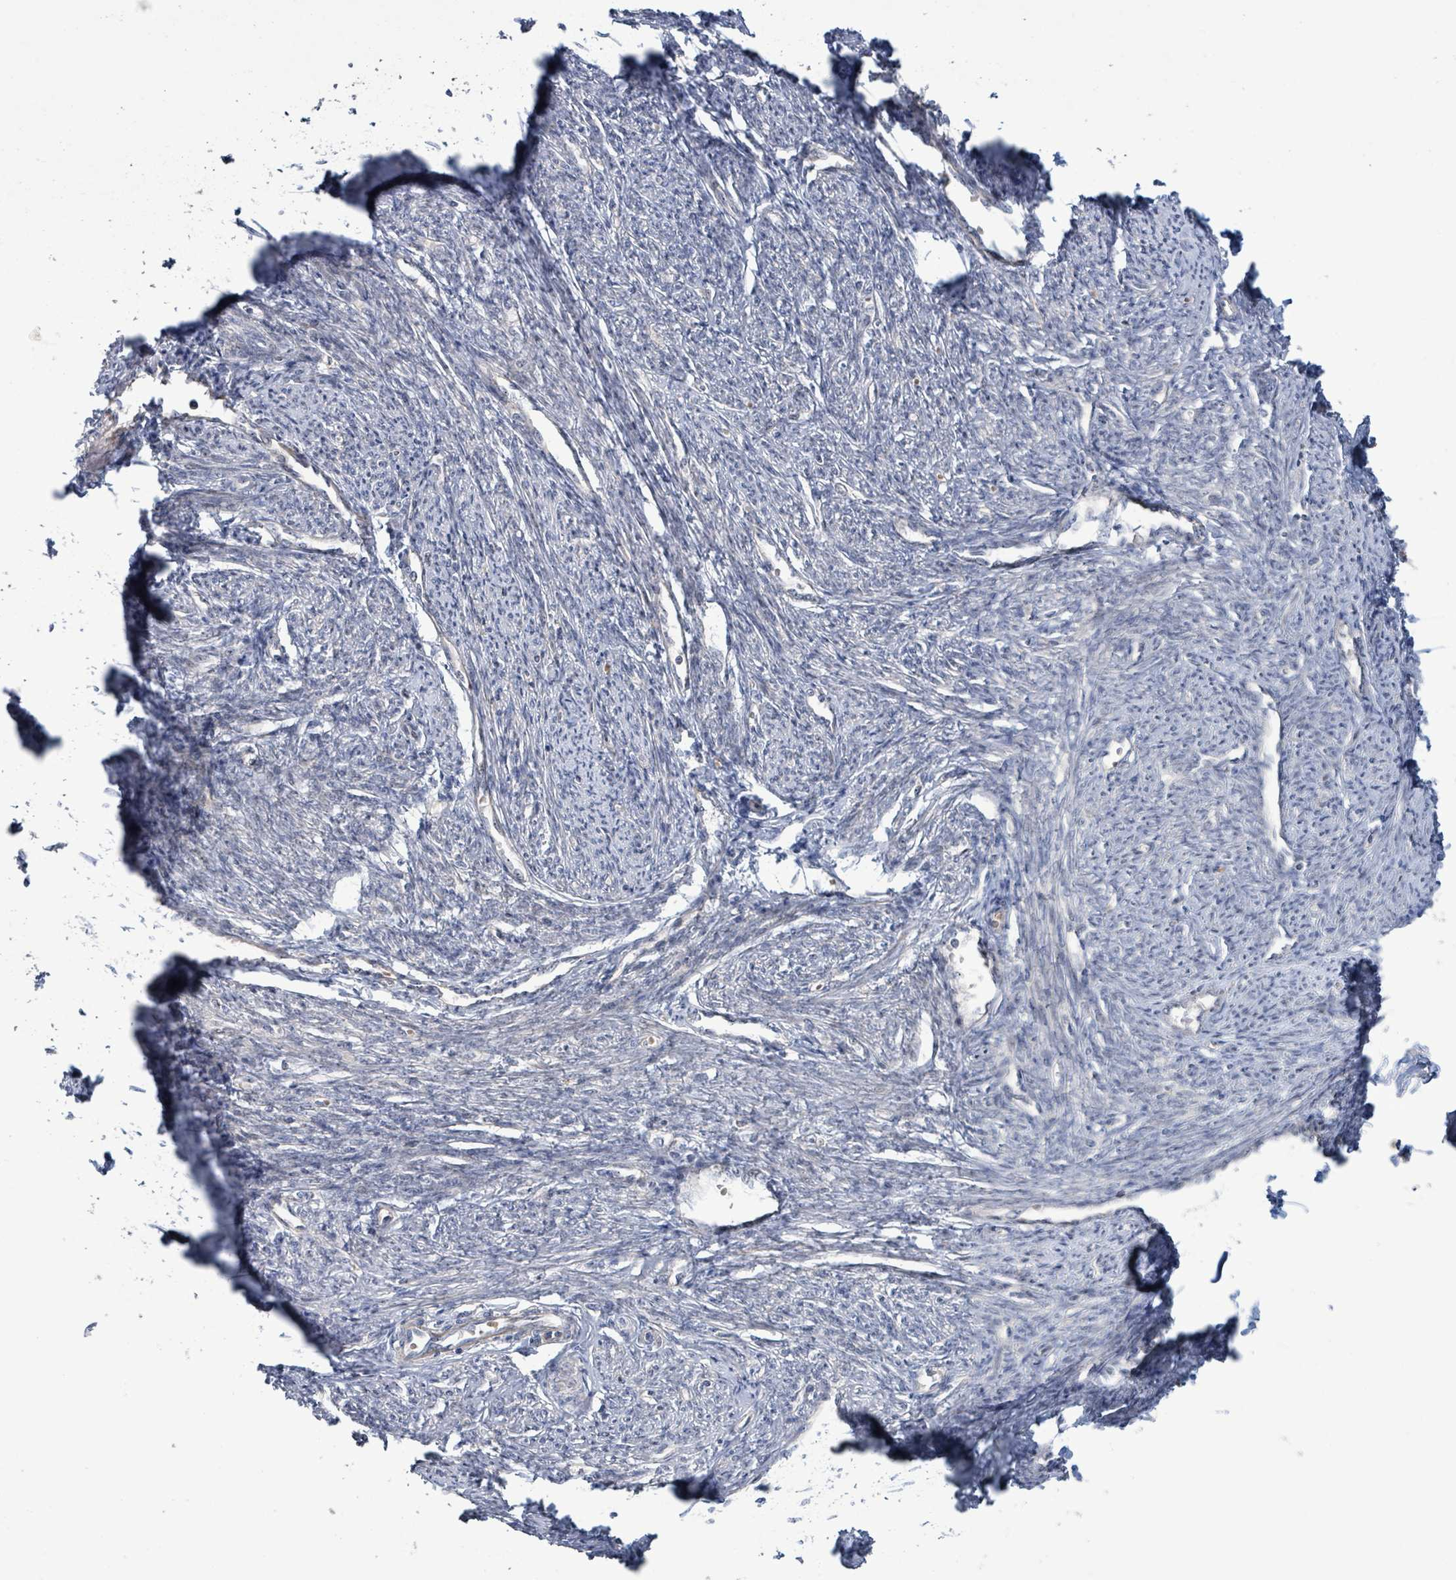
{"staining": {"intensity": "weak", "quantity": "25%-75%", "location": "cytoplasmic/membranous"}, "tissue": "smooth muscle", "cell_type": "Smooth muscle cells", "image_type": "normal", "snomed": [{"axis": "morphology", "description": "Normal tissue, NOS"}, {"axis": "topography", "description": "Smooth muscle"}, {"axis": "topography", "description": "Fallopian tube"}], "caption": "A micrograph of smooth muscle stained for a protein exhibits weak cytoplasmic/membranous brown staining in smooth muscle cells.", "gene": "LILRA4", "patient": {"sex": "female", "age": 59}}